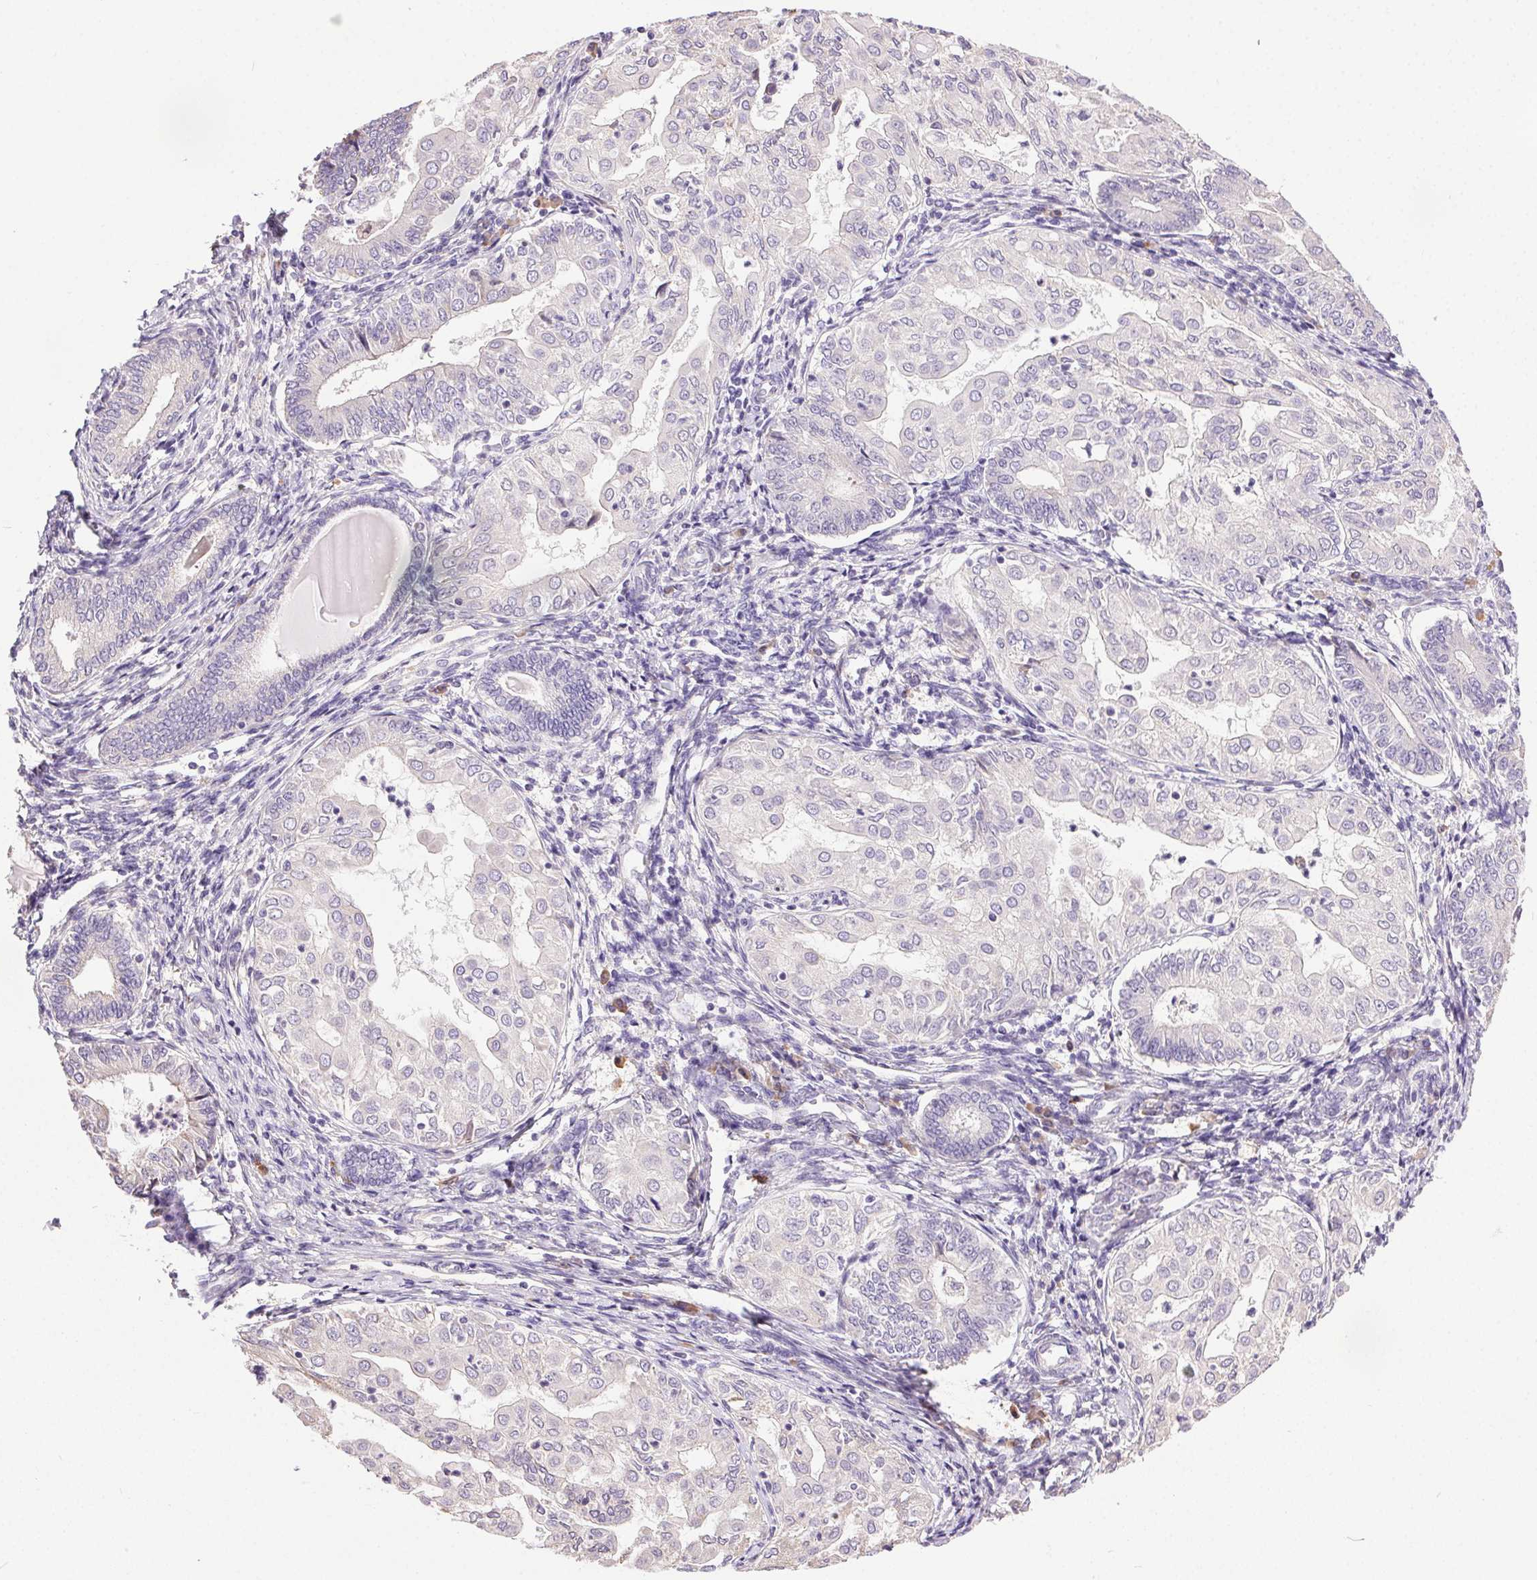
{"staining": {"intensity": "negative", "quantity": "none", "location": "none"}, "tissue": "endometrial cancer", "cell_type": "Tumor cells", "image_type": "cancer", "snomed": [{"axis": "morphology", "description": "Adenocarcinoma, NOS"}, {"axis": "topography", "description": "Endometrium"}], "caption": "This is an IHC micrograph of human endometrial adenocarcinoma. There is no positivity in tumor cells.", "gene": "SNX31", "patient": {"sex": "female", "age": 68}}